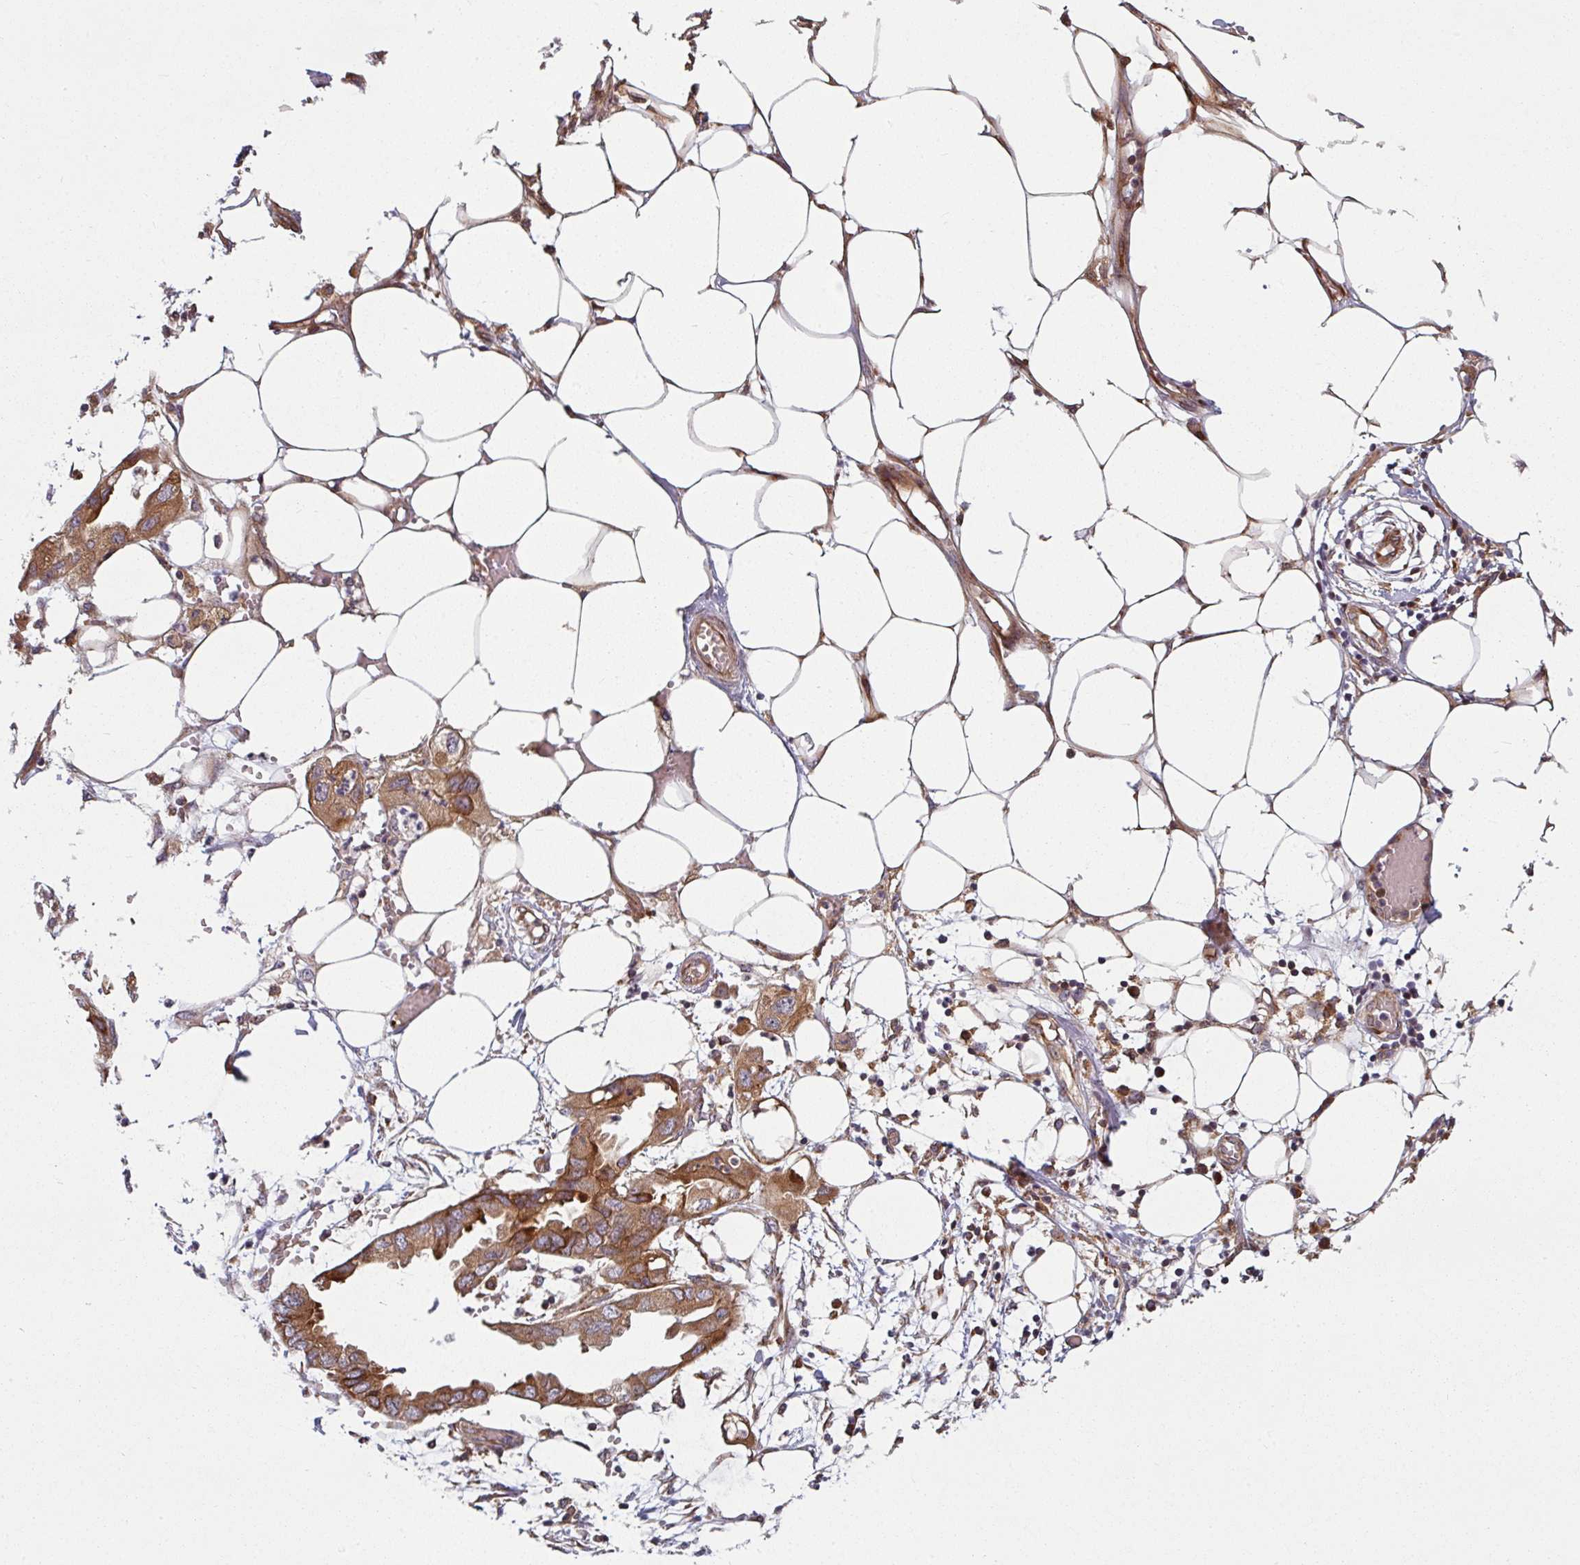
{"staining": {"intensity": "strong", "quantity": ">75%", "location": "cytoplasmic/membranous"}, "tissue": "endometrial cancer", "cell_type": "Tumor cells", "image_type": "cancer", "snomed": [{"axis": "morphology", "description": "Adenocarcinoma, NOS"}, {"axis": "morphology", "description": "Adenocarcinoma, metastatic, NOS"}, {"axis": "topography", "description": "Adipose tissue"}, {"axis": "topography", "description": "Endometrium"}], "caption": "This is a histology image of immunohistochemistry (IHC) staining of endometrial cancer, which shows strong positivity in the cytoplasmic/membranous of tumor cells.", "gene": "RAB5A", "patient": {"sex": "female", "age": 67}}